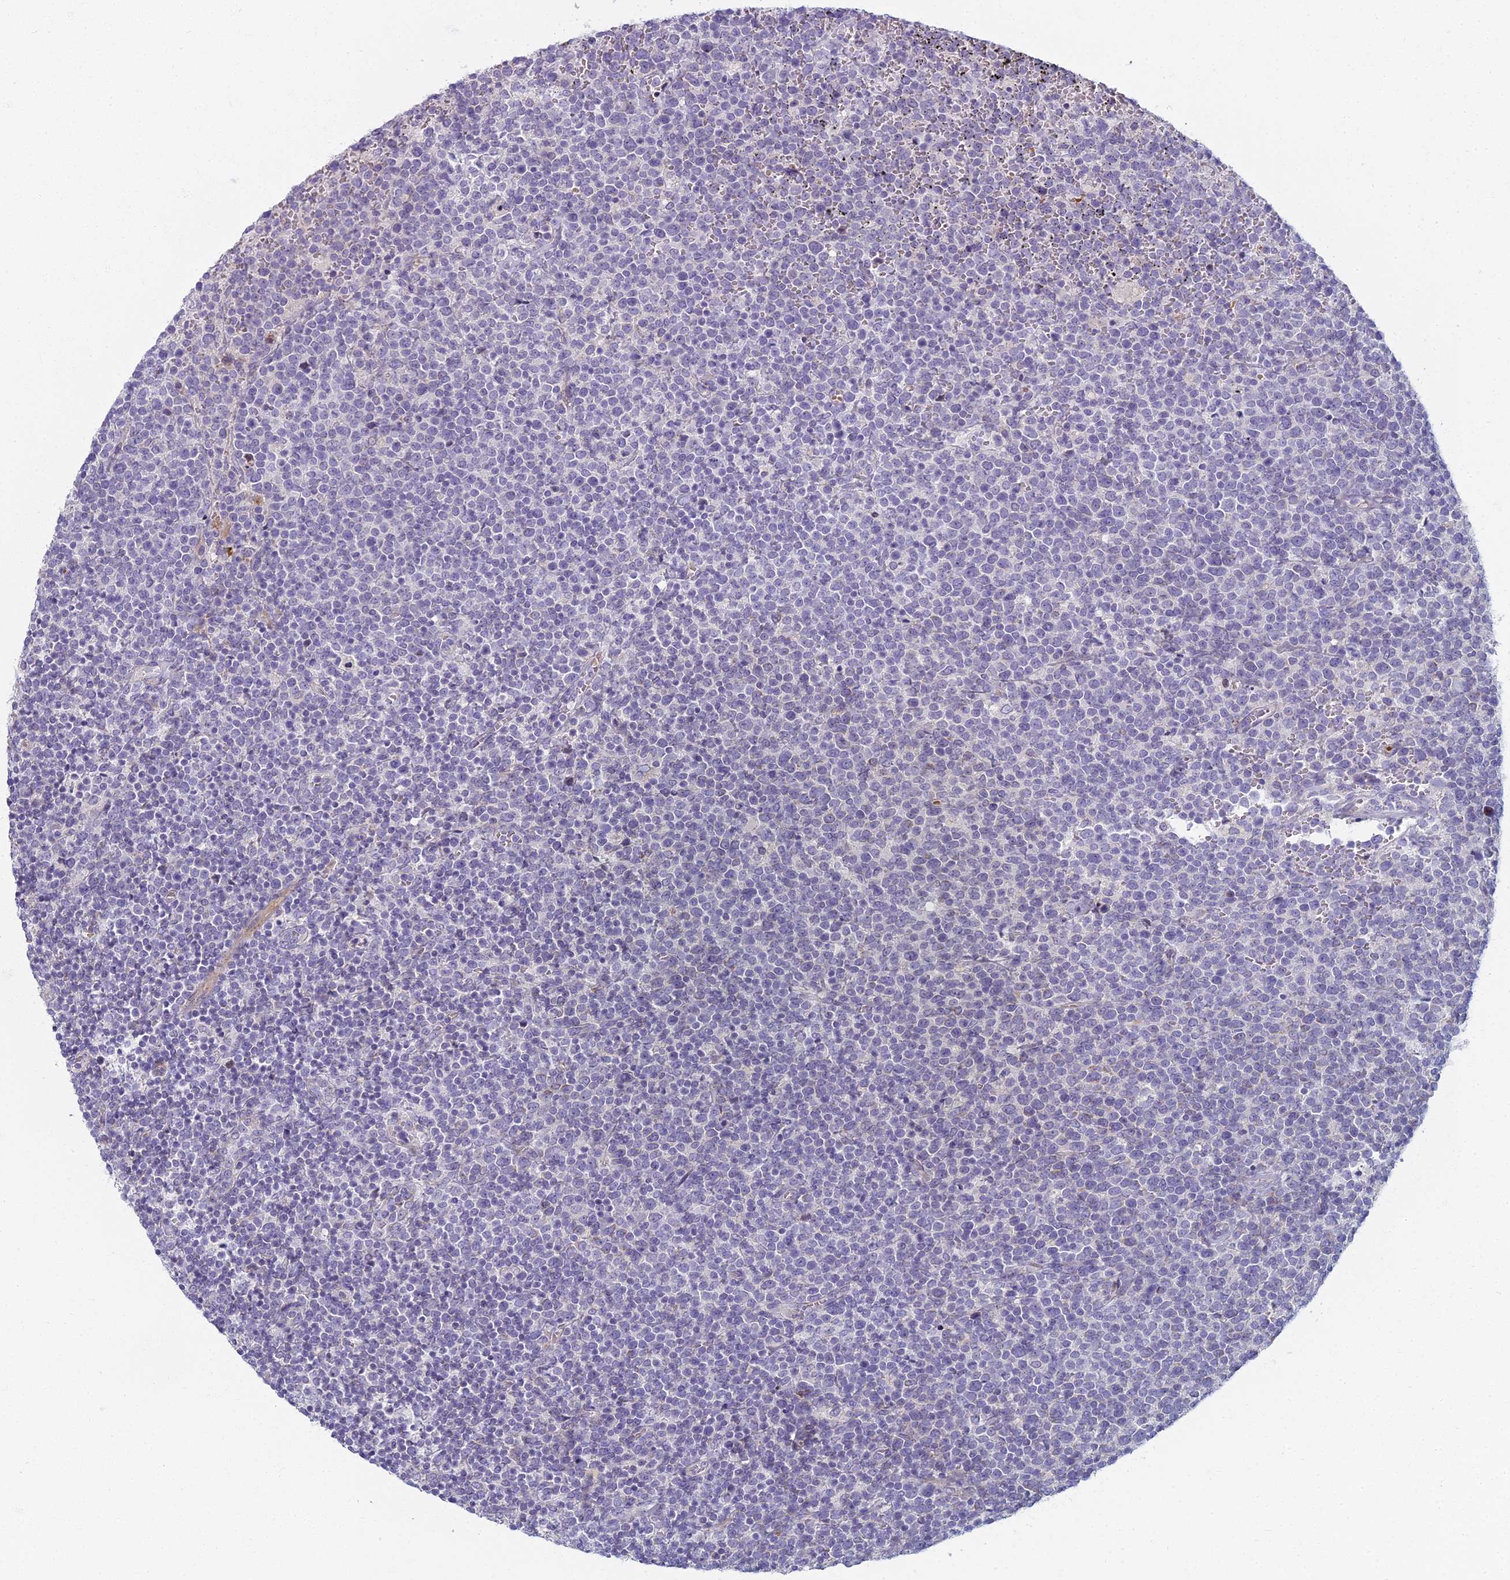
{"staining": {"intensity": "negative", "quantity": "none", "location": "none"}, "tissue": "lymphoma", "cell_type": "Tumor cells", "image_type": "cancer", "snomed": [{"axis": "morphology", "description": "Malignant lymphoma, non-Hodgkin's type, High grade"}, {"axis": "topography", "description": "Lymph node"}], "caption": "Malignant lymphoma, non-Hodgkin's type (high-grade) was stained to show a protein in brown. There is no significant staining in tumor cells.", "gene": "ARL15", "patient": {"sex": "male", "age": 61}}